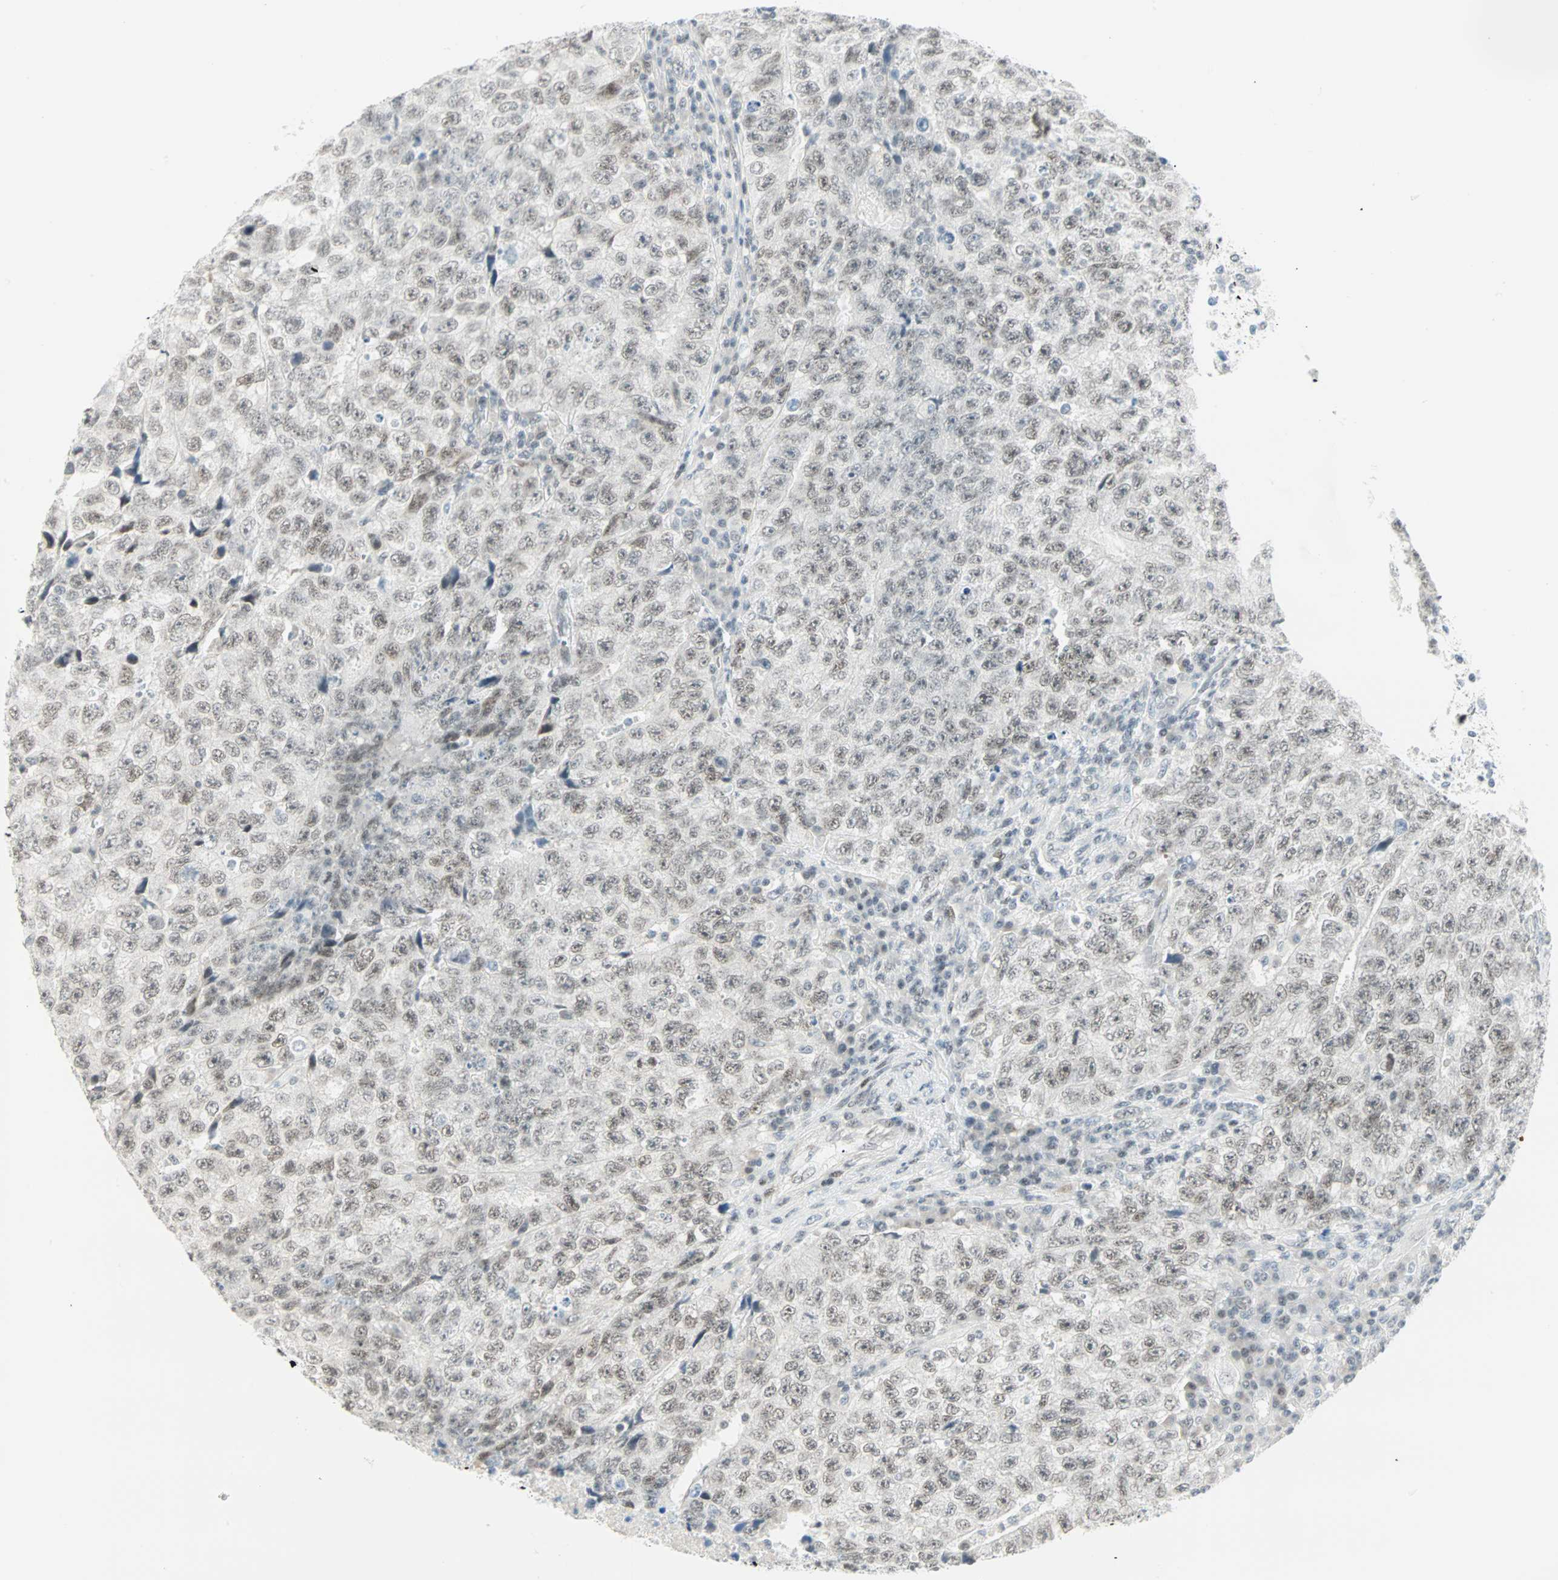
{"staining": {"intensity": "negative", "quantity": "none", "location": "none"}, "tissue": "testis cancer", "cell_type": "Tumor cells", "image_type": "cancer", "snomed": [{"axis": "morphology", "description": "Necrosis, NOS"}, {"axis": "morphology", "description": "Carcinoma, Embryonal, NOS"}, {"axis": "topography", "description": "Testis"}], "caption": "Testis cancer (embryonal carcinoma) was stained to show a protein in brown. There is no significant staining in tumor cells. (DAB immunohistochemistry (IHC) visualized using brightfield microscopy, high magnification).", "gene": "PKNOX1", "patient": {"sex": "male", "age": 19}}